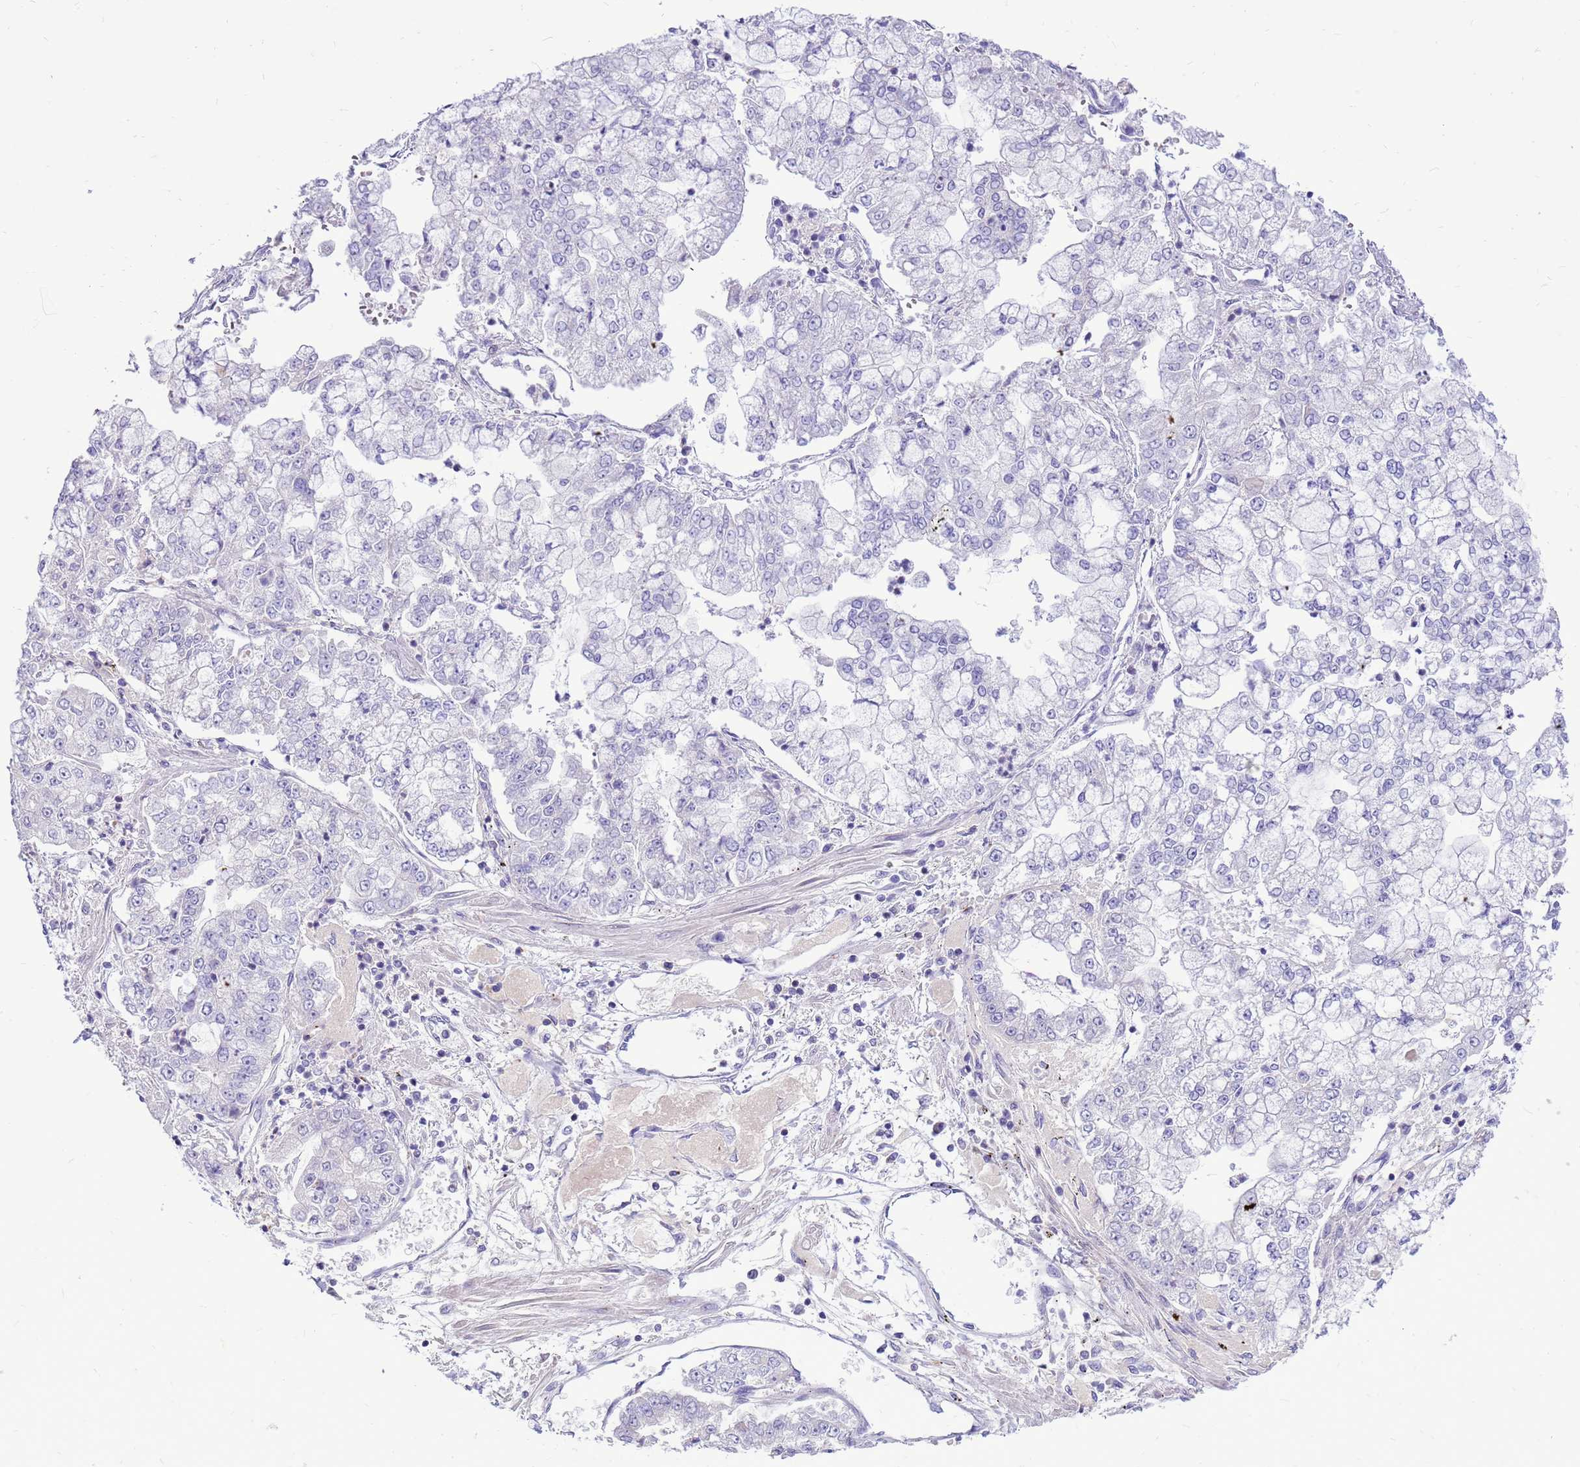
{"staining": {"intensity": "negative", "quantity": "none", "location": "none"}, "tissue": "stomach cancer", "cell_type": "Tumor cells", "image_type": "cancer", "snomed": [{"axis": "morphology", "description": "Adenocarcinoma, NOS"}, {"axis": "topography", "description": "Stomach"}], "caption": "Immunohistochemical staining of human adenocarcinoma (stomach) displays no significant staining in tumor cells. Brightfield microscopy of immunohistochemistry stained with DAB (brown) and hematoxylin (blue), captured at high magnification.", "gene": "PDE10A", "patient": {"sex": "male", "age": 76}}